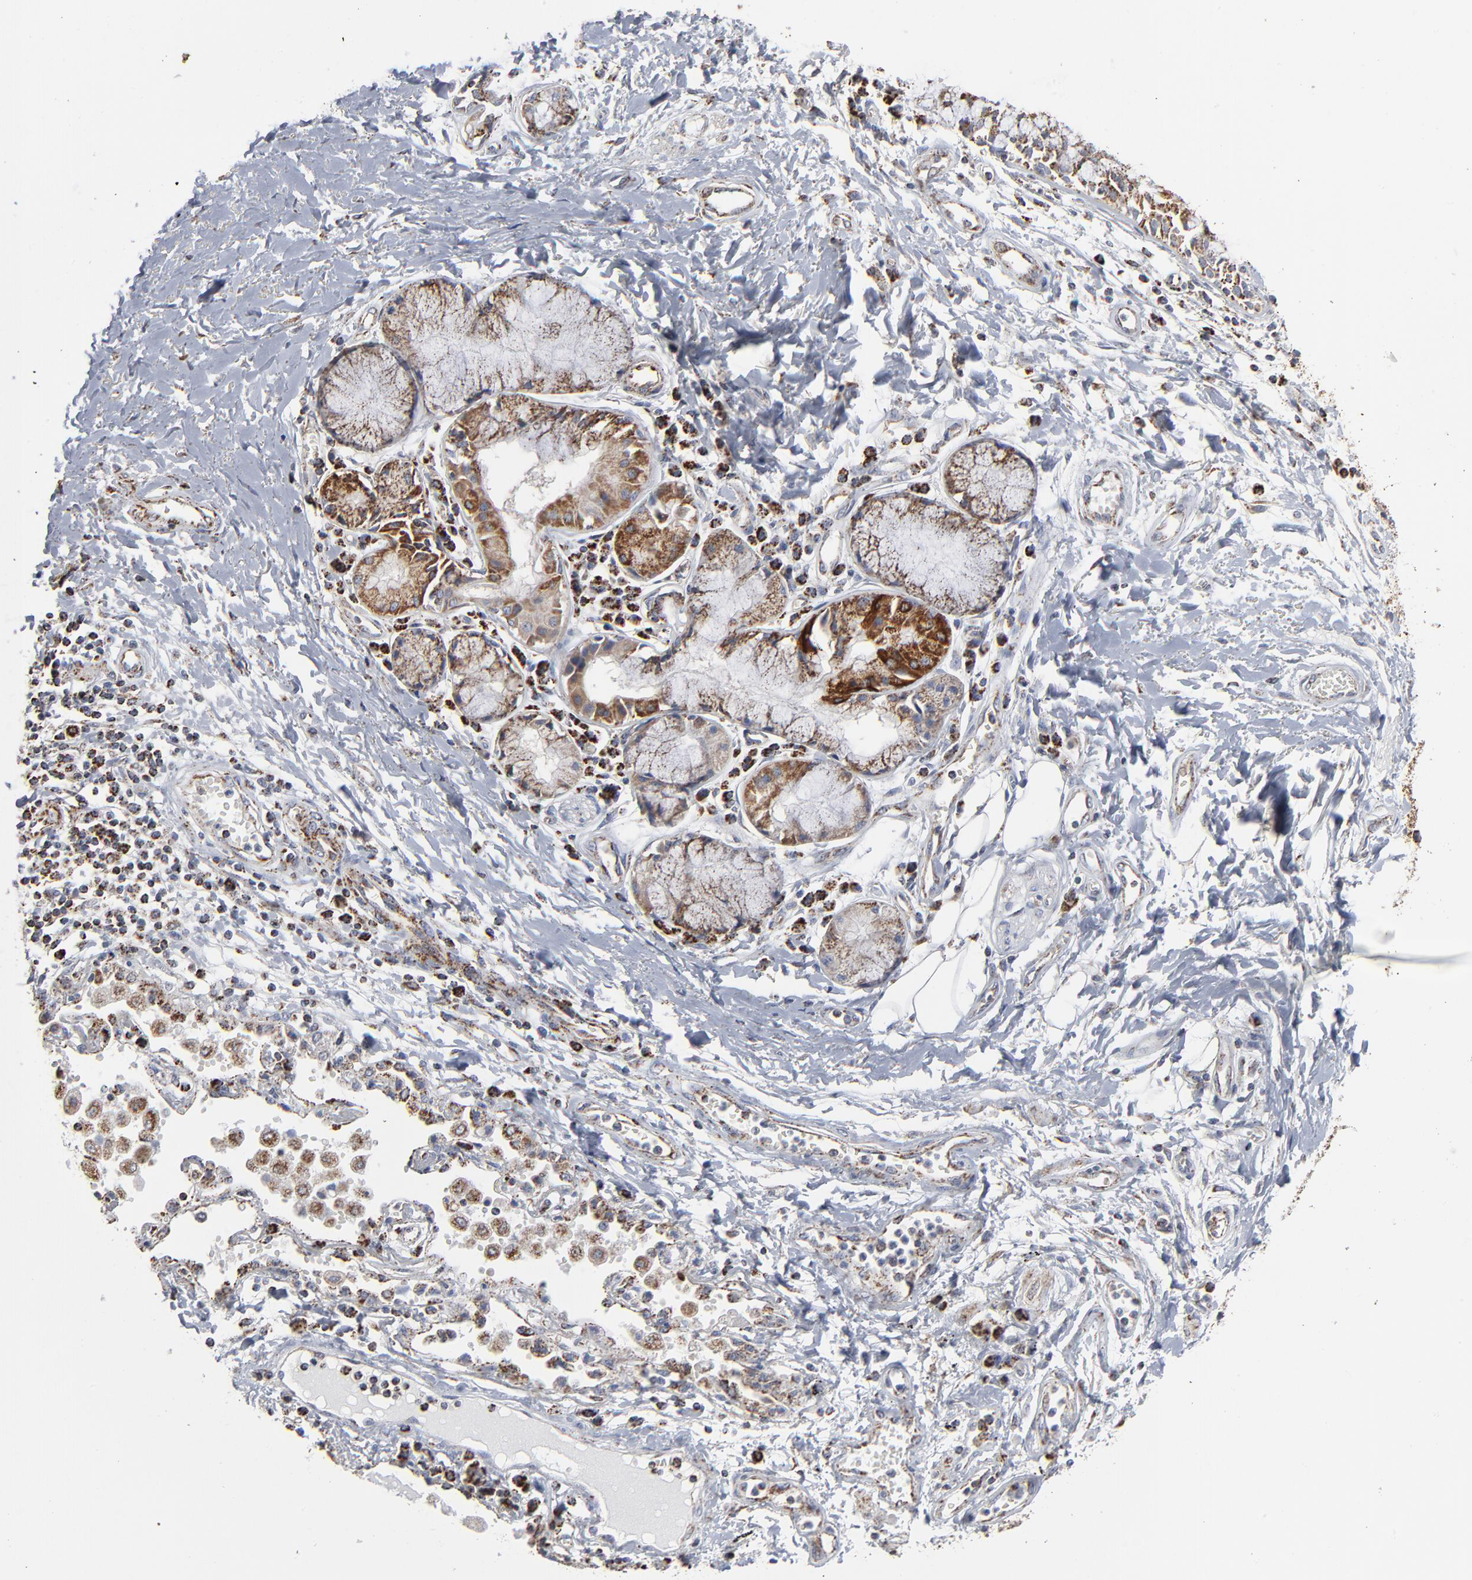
{"staining": {"intensity": "weak", "quantity": ">75%", "location": "cytoplasmic/membranous"}, "tissue": "adipose tissue", "cell_type": "Adipocytes", "image_type": "normal", "snomed": [{"axis": "morphology", "description": "Normal tissue, NOS"}, {"axis": "morphology", "description": "Adenocarcinoma, NOS"}, {"axis": "topography", "description": "Cartilage tissue"}, {"axis": "topography", "description": "Bronchus"}, {"axis": "topography", "description": "Lung"}], "caption": "Adipose tissue stained for a protein (brown) demonstrates weak cytoplasmic/membranous positive positivity in about >75% of adipocytes.", "gene": "UQCRC1", "patient": {"sex": "female", "age": 67}}